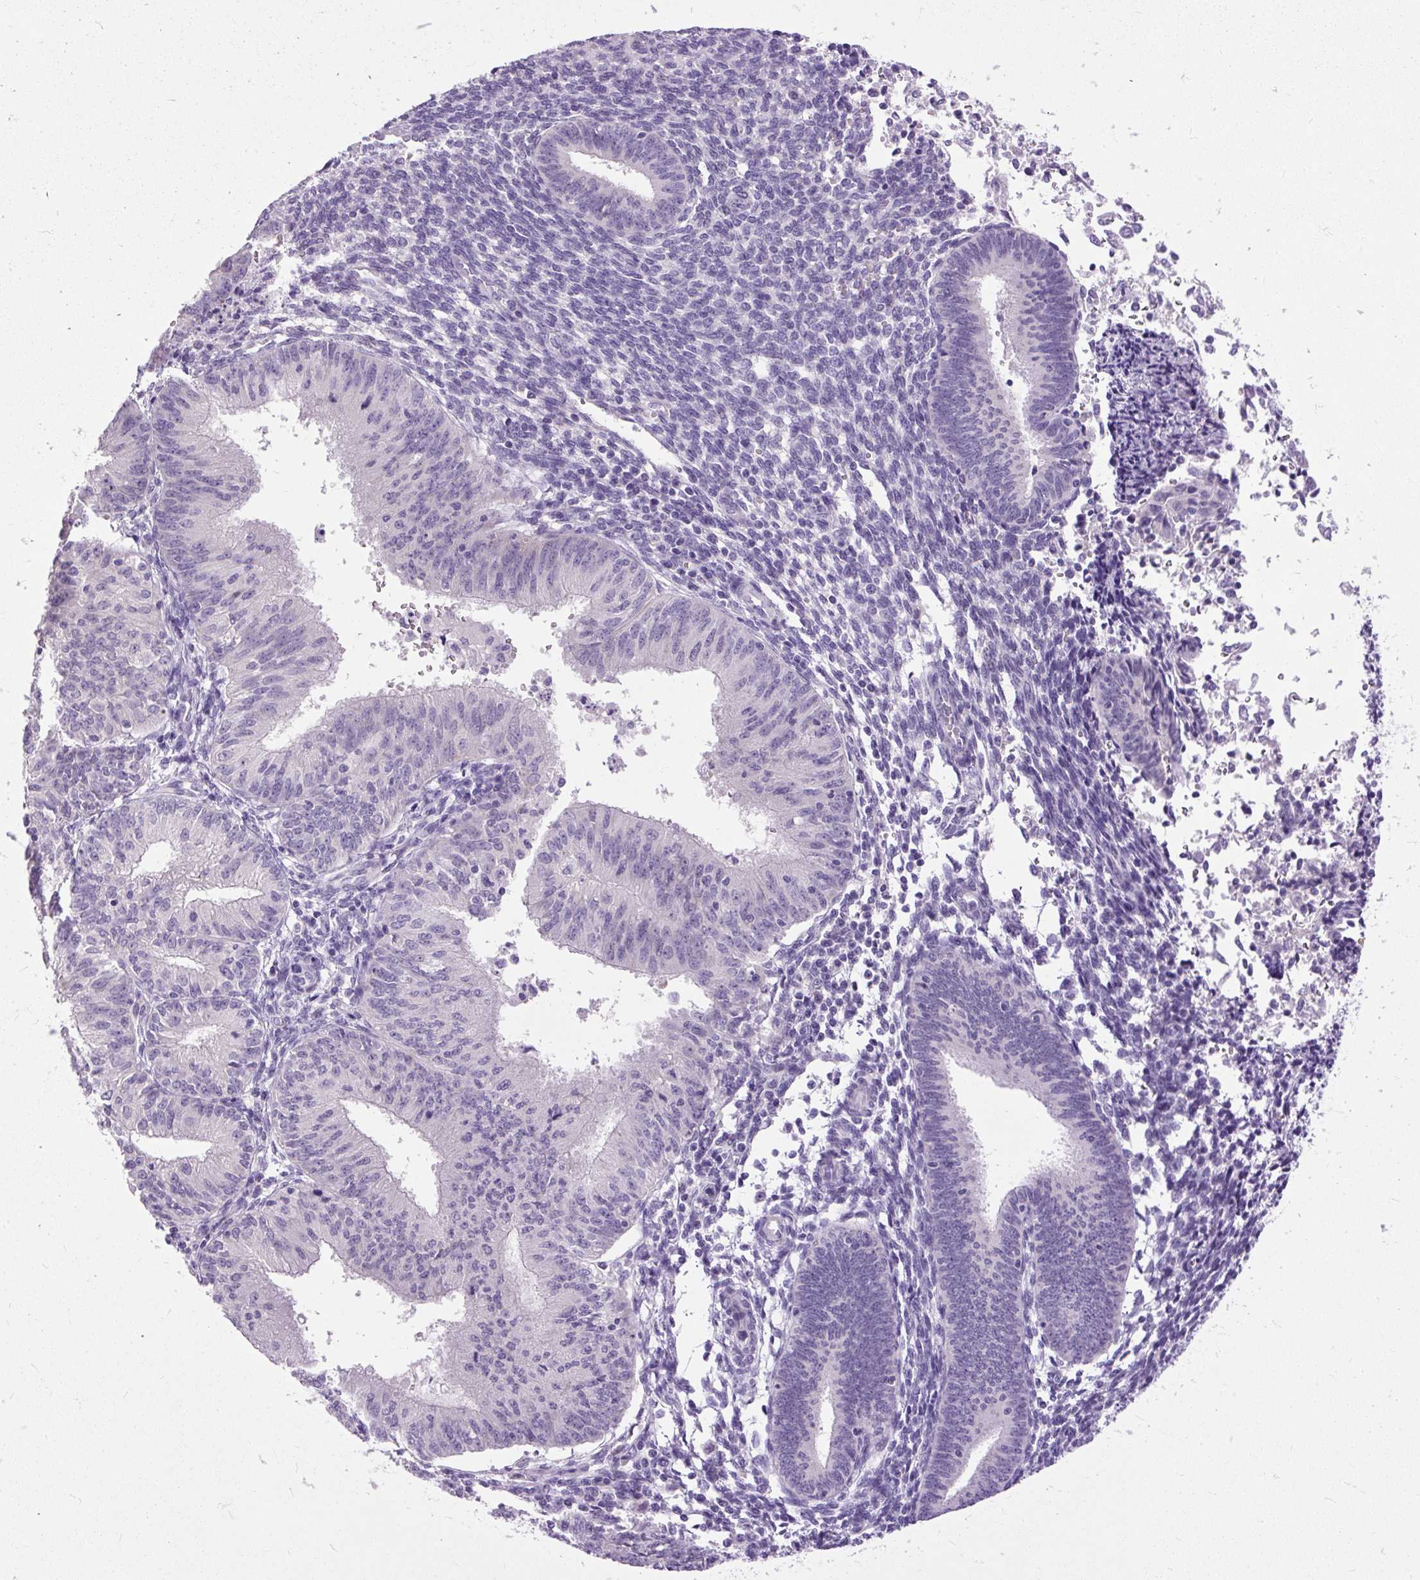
{"staining": {"intensity": "negative", "quantity": "none", "location": "none"}, "tissue": "endometrial cancer", "cell_type": "Tumor cells", "image_type": "cancer", "snomed": [{"axis": "morphology", "description": "Adenocarcinoma, NOS"}, {"axis": "topography", "description": "Endometrium"}], "caption": "An immunohistochemistry (IHC) photomicrograph of endometrial cancer (adenocarcinoma) is shown. There is no staining in tumor cells of endometrial cancer (adenocarcinoma).", "gene": "FABP7", "patient": {"sex": "female", "age": 50}}